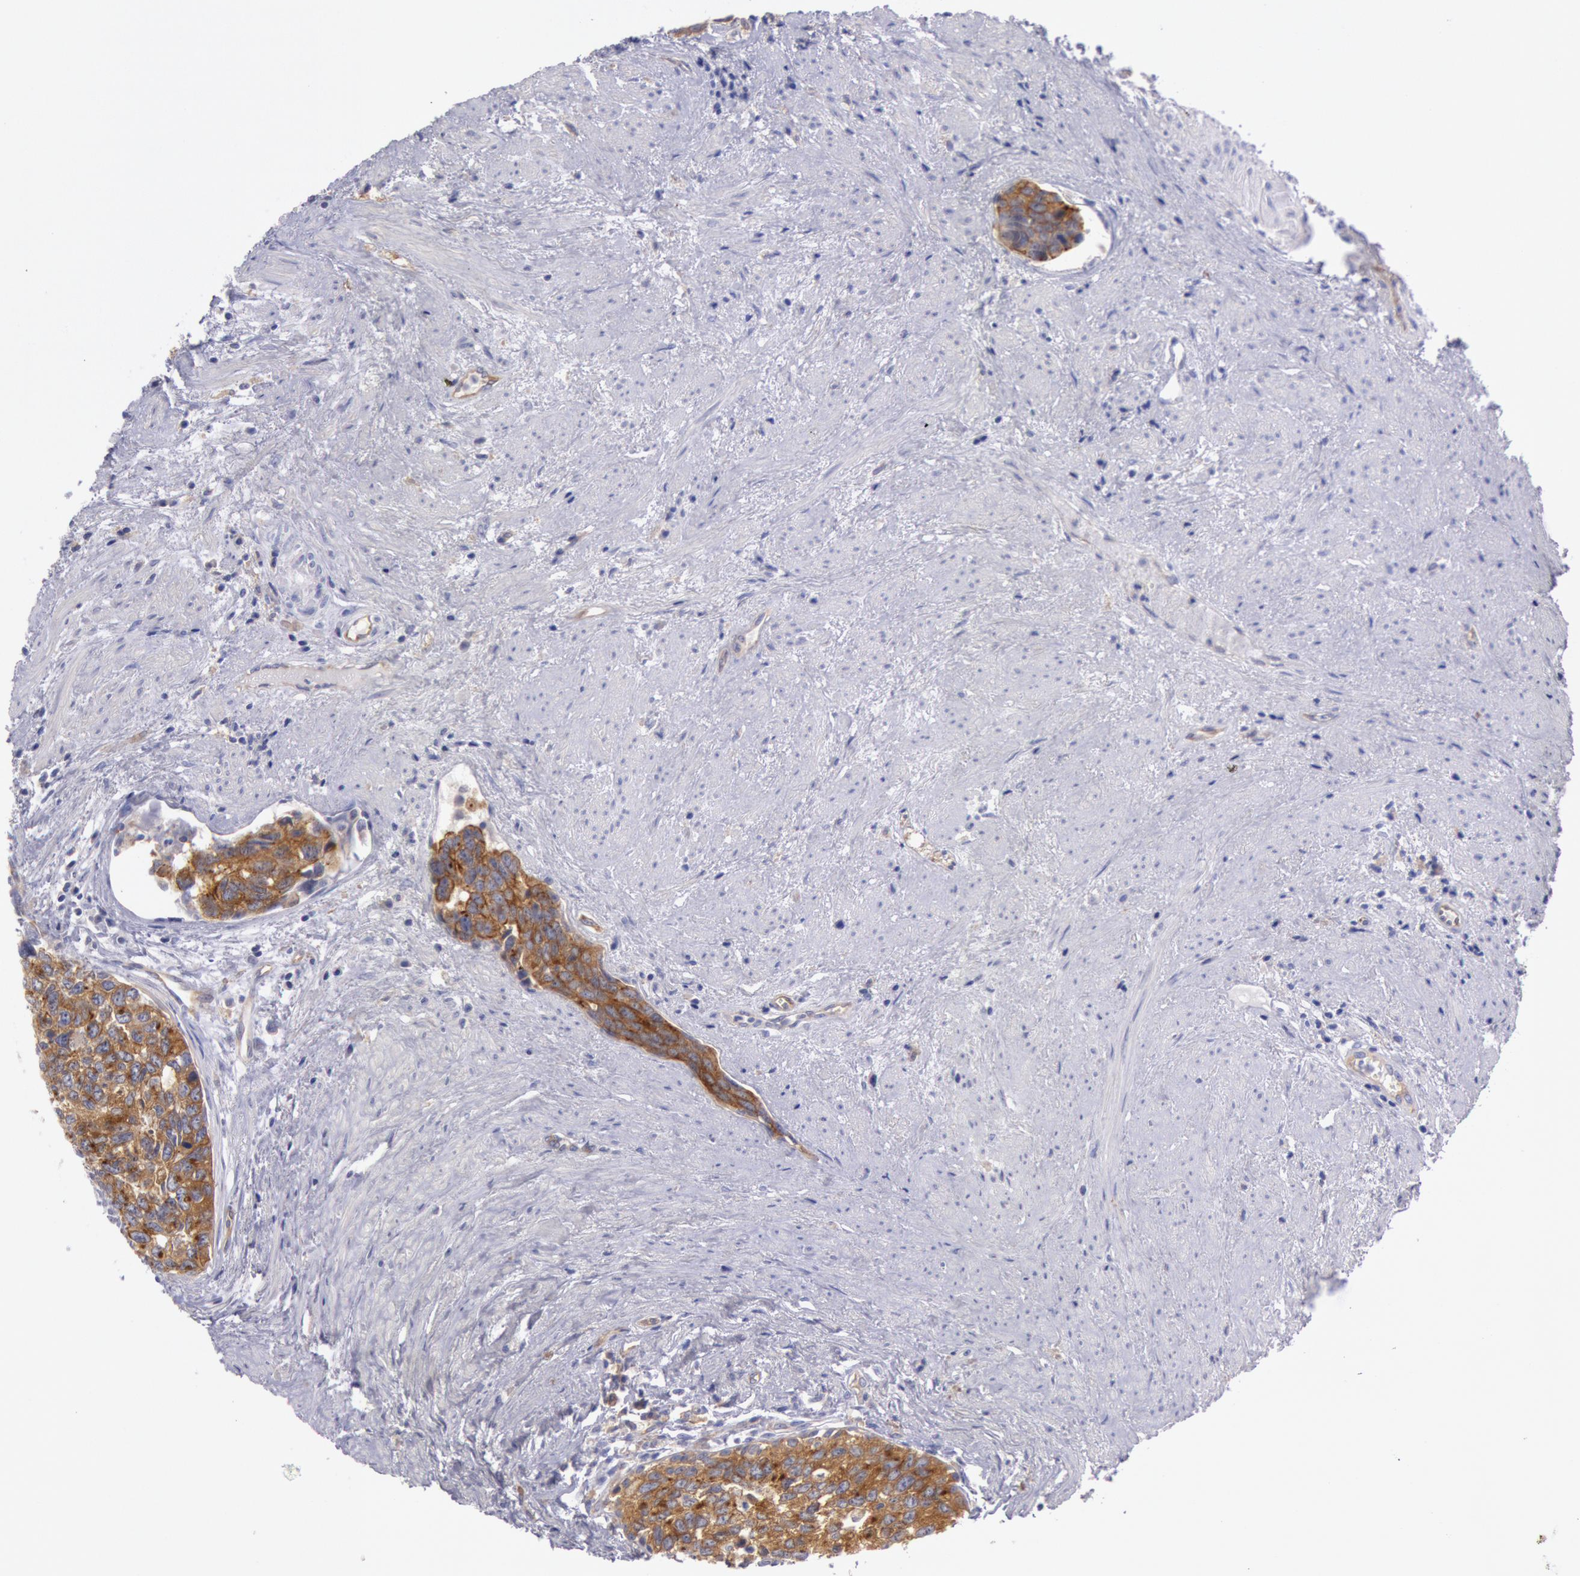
{"staining": {"intensity": "moderate", "quantity": ">75%", "location": "cytoplasmic/membranous"}, "tissue": "urothelial cancer", "cell_type": "Tumor cells", "image_type": "cancer", "snomed": [{"axis": "morphology", "description": "Urothelial carcinoma, High grade"}, {"axis": "topography", "description": "Urinary bladder"}], "caption": "Moderate cytoplasmic/membranous protein staining is identified in approximately >75% of tumor cells in urothelial cancer.", "gene": "MYO5A", "patient": {"sex": "male", "age": 81}}